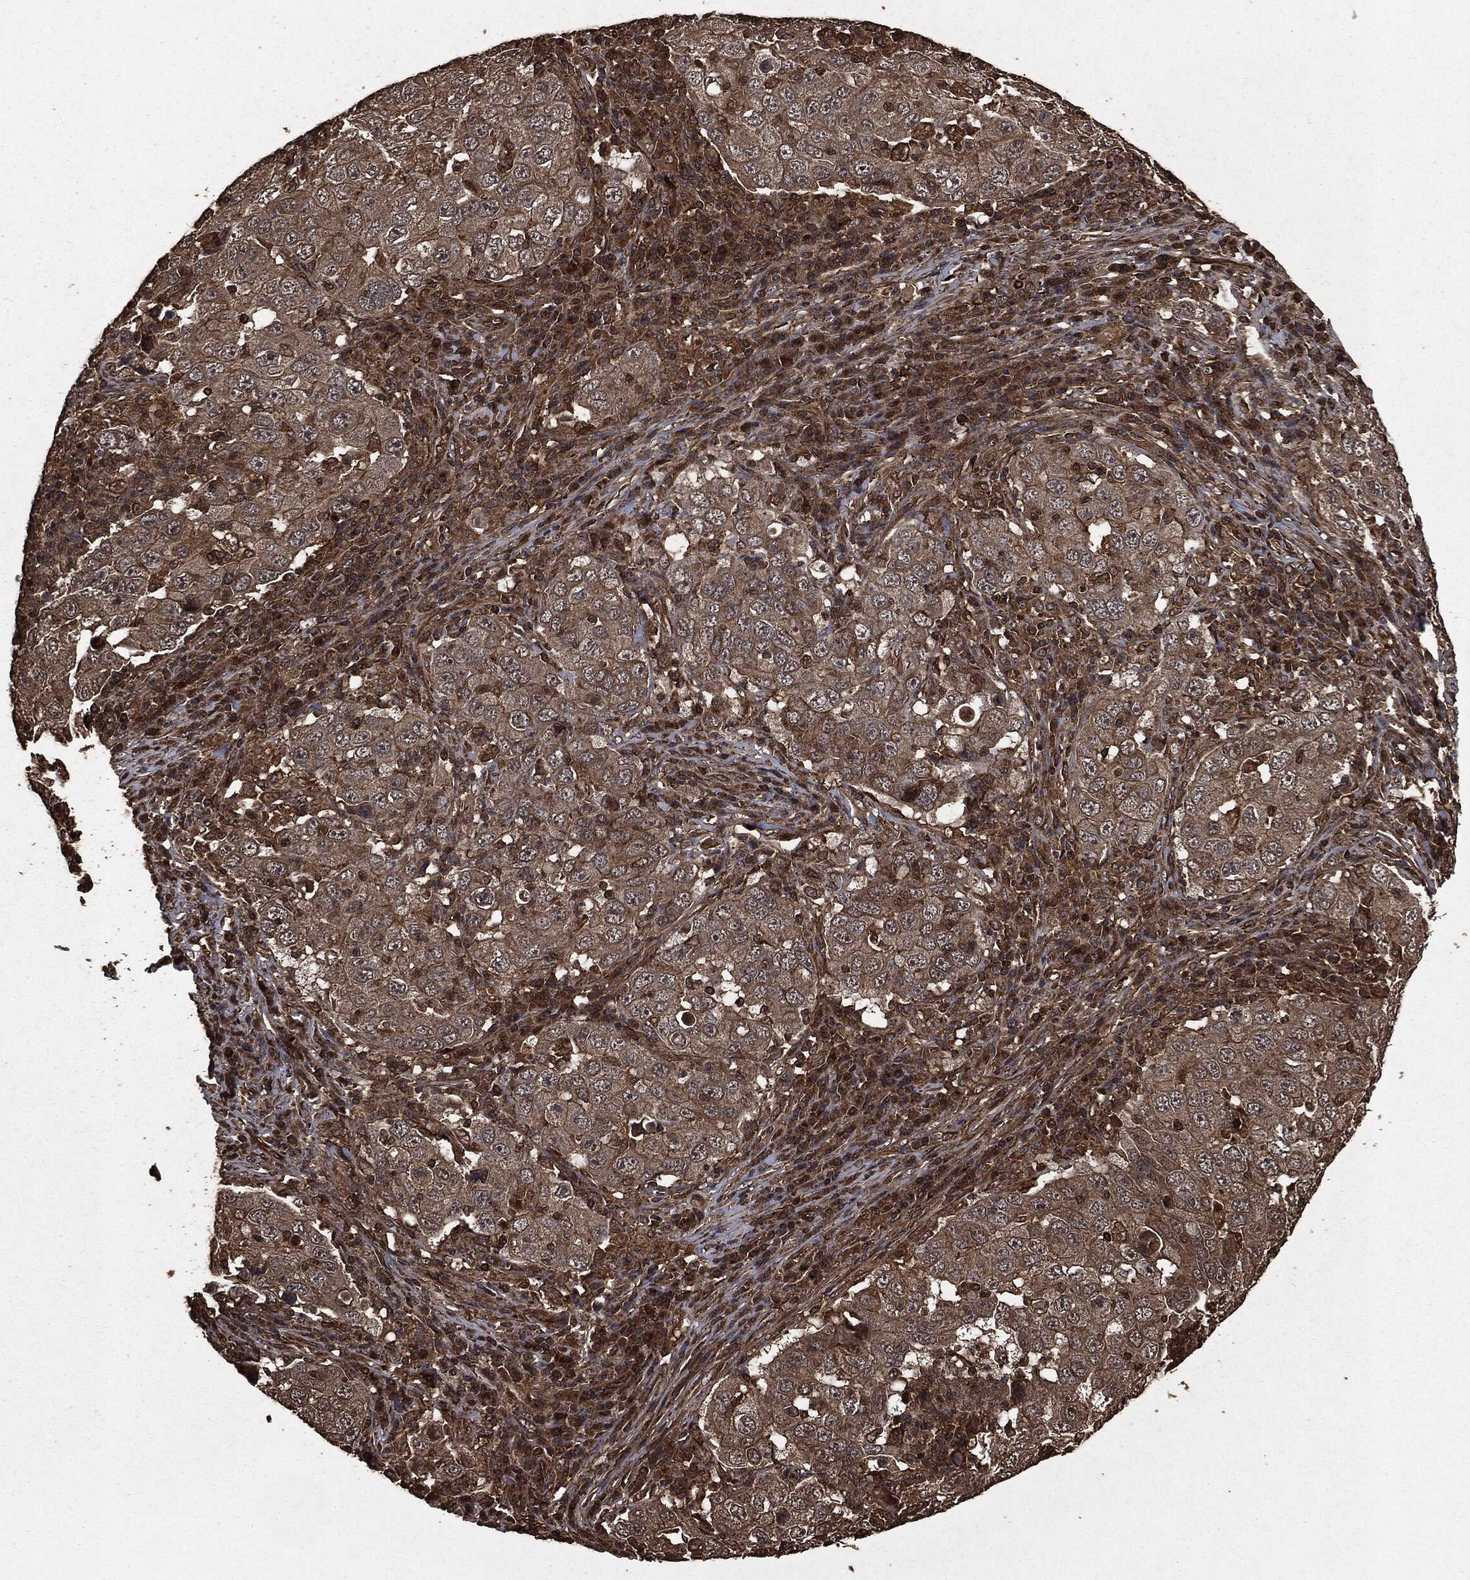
{"staining": {"intensity": "weak", "quantity": "<25%", "location": "cytoplasmic/membranous"}, "tissue": "lung cancer", "cell_type": "Tumor cells", "image_type": "cancer", "snomed": [{"axis": "morphology", "description": "Adenocarcinoma, NOS"}, {"axis": "topography", "description": "Lung"}], "caption": "Immunohistochemistry micrograph of neoplastic tissue: adenocarcinoma (lung) stained with DAB reveals no significant protein expression in tumor cells.", "gene": "HRAS", "patient": {"sex": "male", "age": 73}}